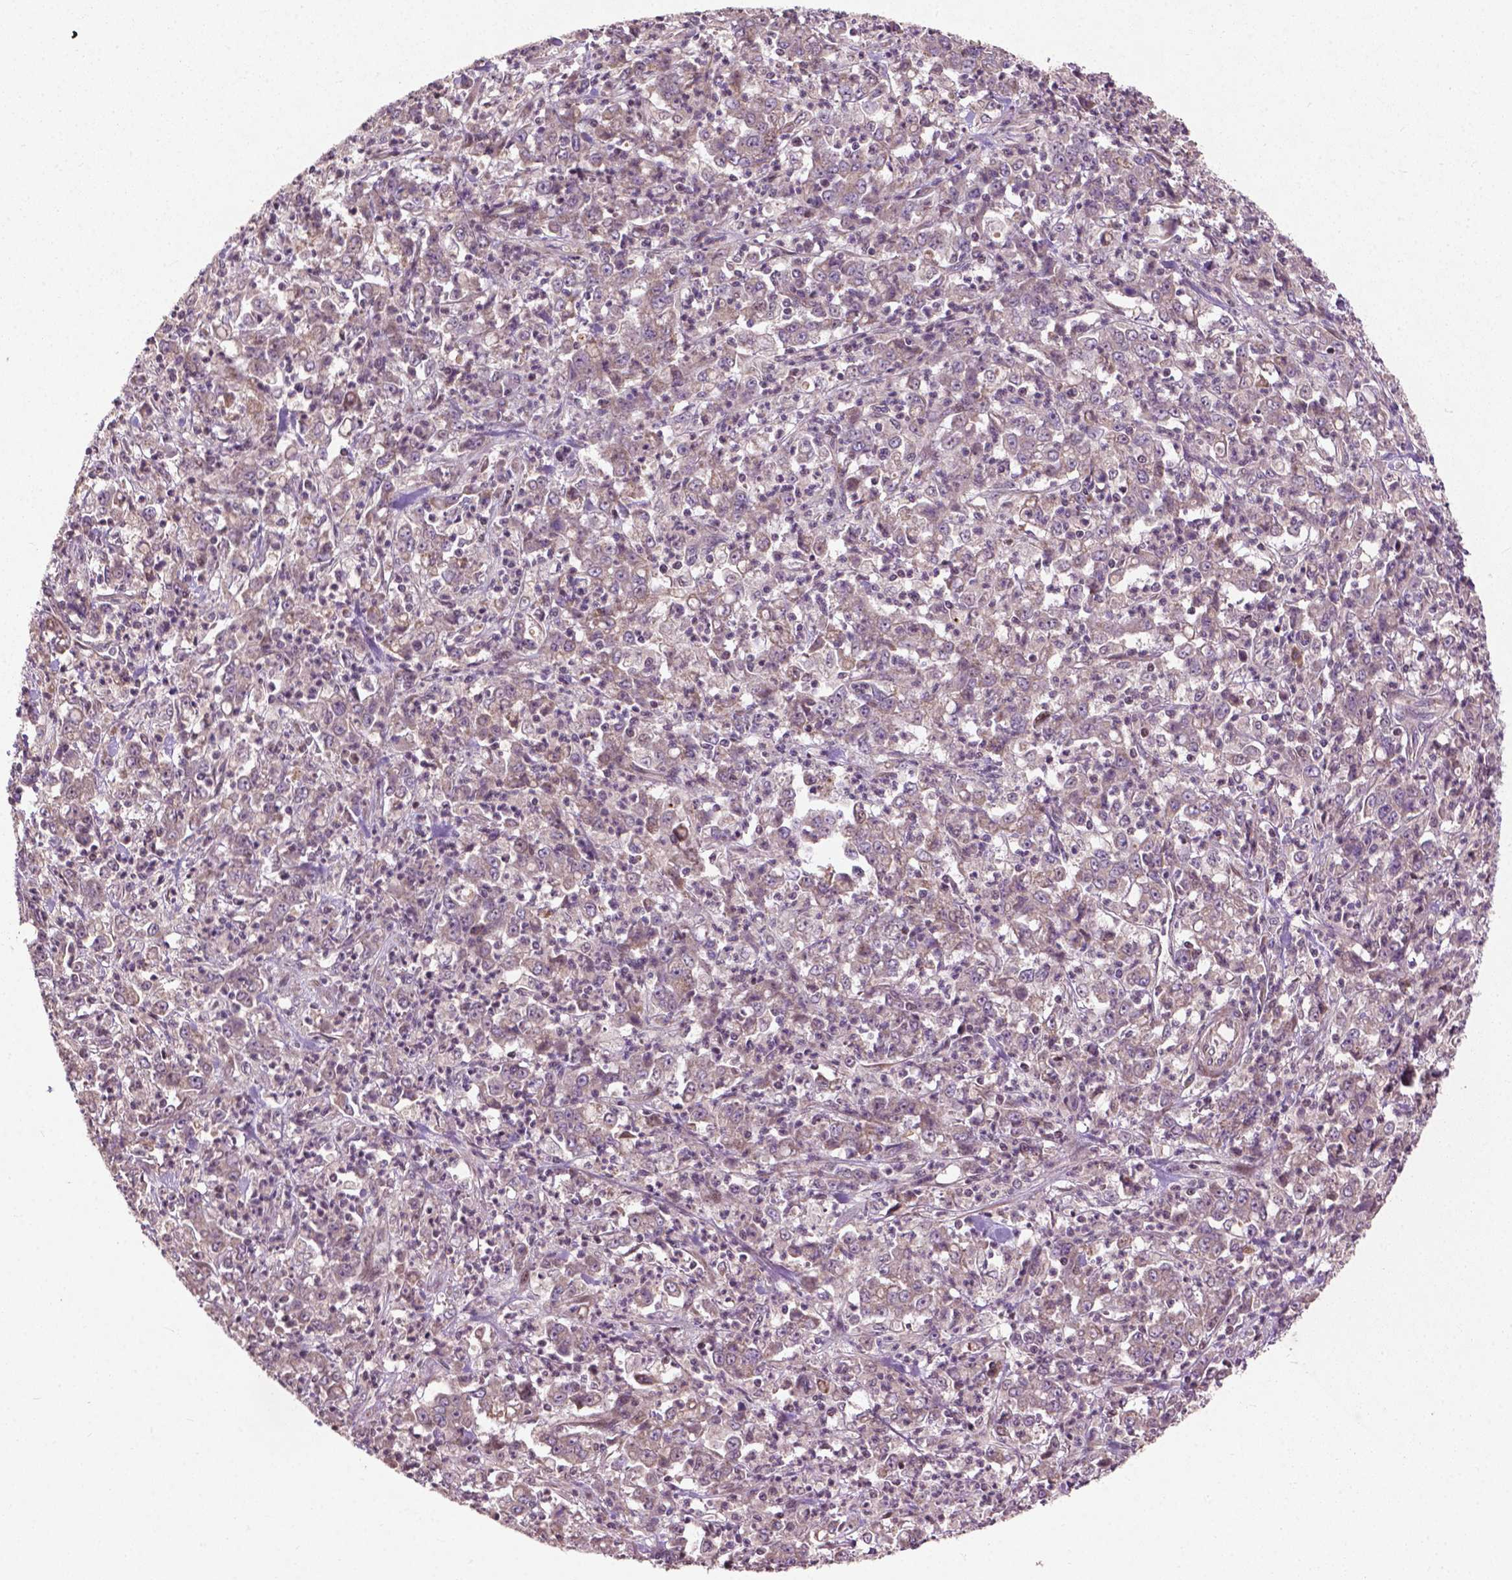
{"staining": {"intensity": "negative", "quantity": "none", "location": "none"}, "tissue": "stomach cancer", "cell_type": "Tumor cells", "image_type": "cancer", "snomed": [{"axis": "morphology", "description": "Adenocarcinoma, NOS"}, {"axis": "topography", "description": "Stomach, lower"}], "caption": "An immunohistochemistry (IHC) micrograph of adenocarcinoma (stomach) is shown. There is no staining in tumor cells of adenocarcinoma (stomach).", "gene": "B3GALNT2", "patient": {"sex": "female", "age": 71}}